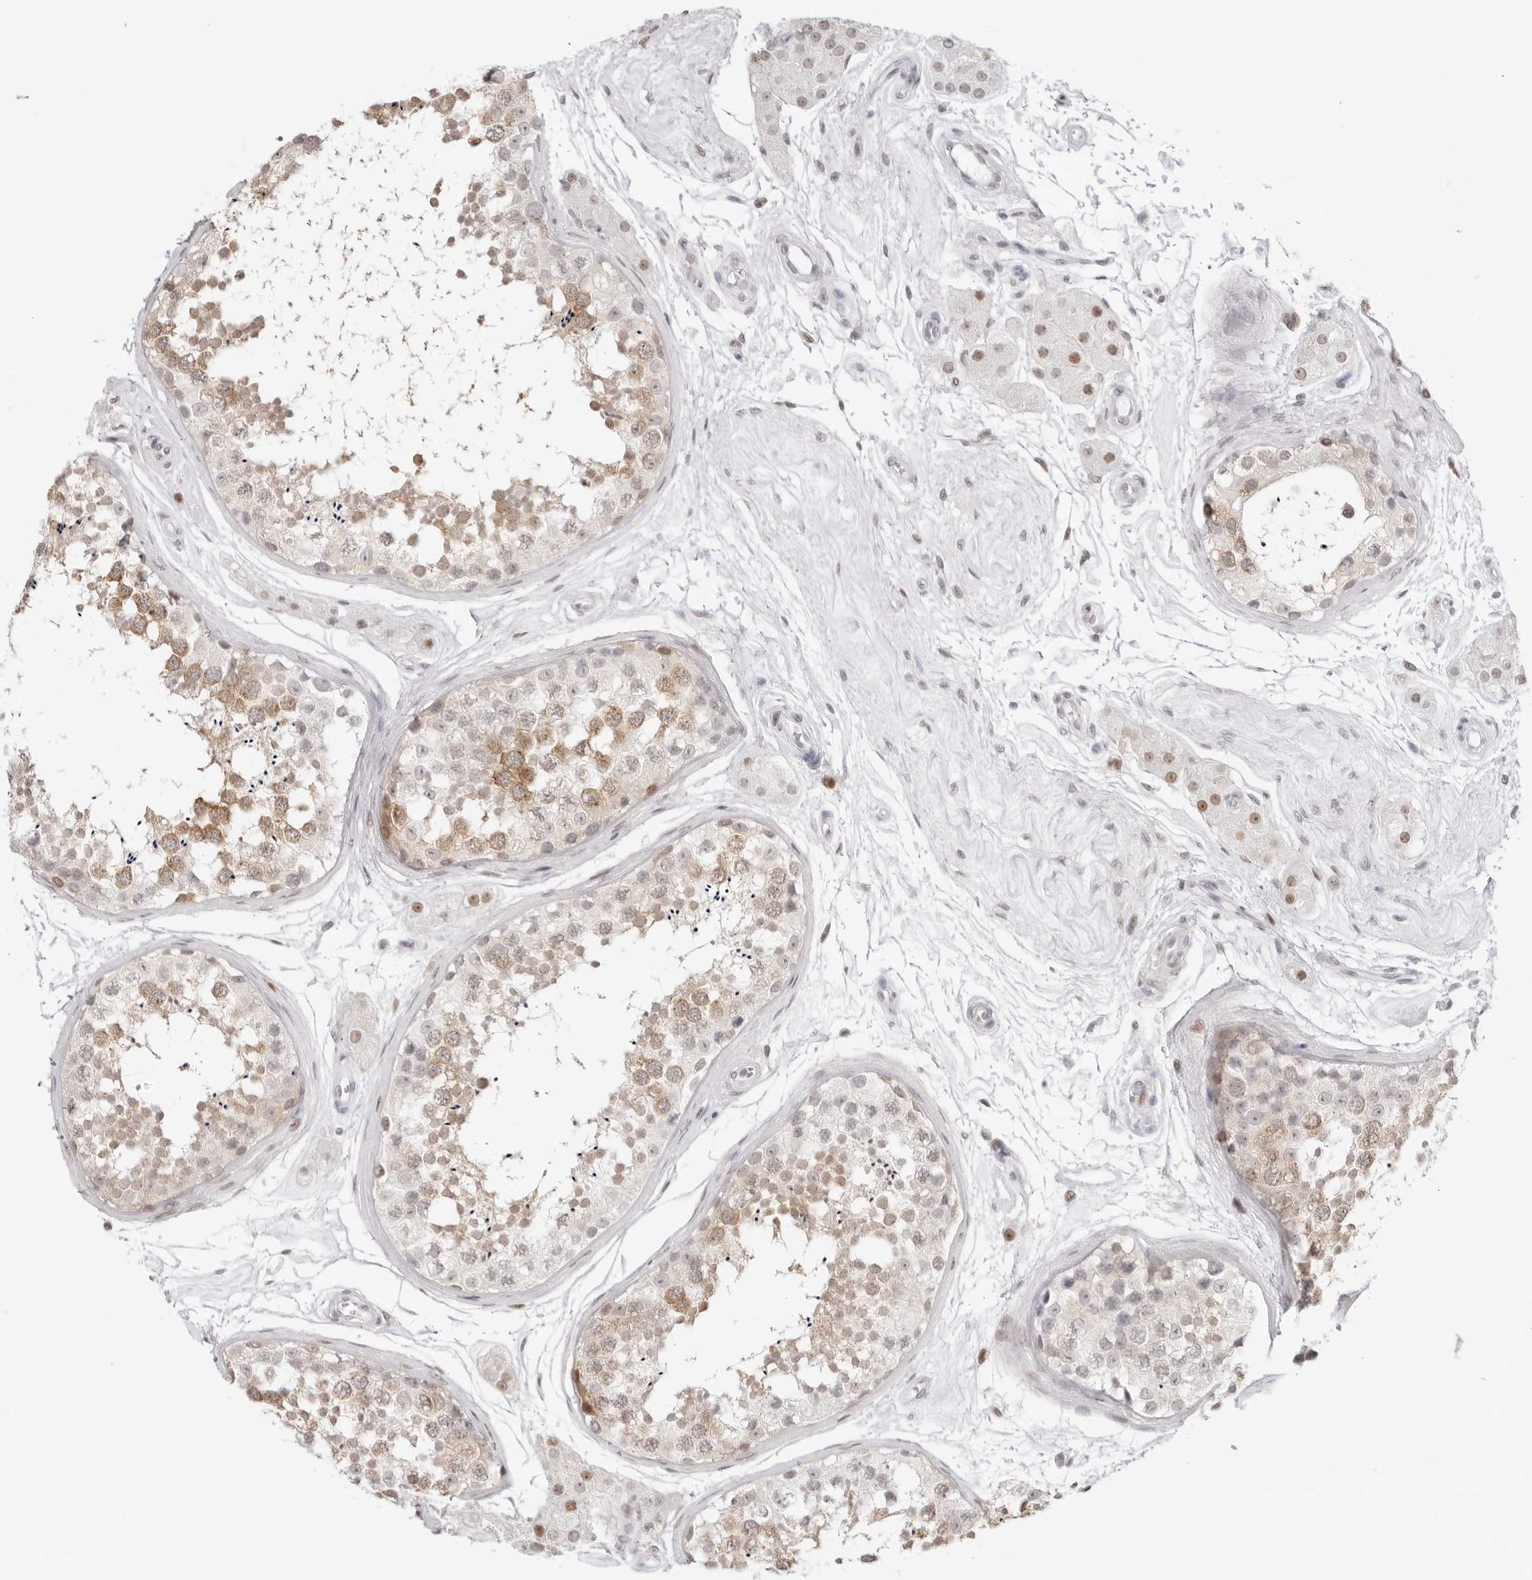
{"staining": {"intensity": "moderate", "quantity": "25%-75%", "location": "cytoplasmic/membranous"}, "tissue": "testis", "cell_type": "Cells in seminiferous ducts", "image_type": "normal", "snomed": [{"axis": "morphology", "description": "Normal tissue, NOS"}, {"axis": "topography", "description": "Testis"}], "caption": "IHC image of benign testis: testis stained using immunohistochemistry demonstrates medium levels of moderate protein expression localized specifically in the cytoplasmic/membranous of cells in seminiferous ducts, appearing as a cytoplasmic/membranous brown color.", "gene": "RNF146", "patient": {"sex": "male", "age": 56}}